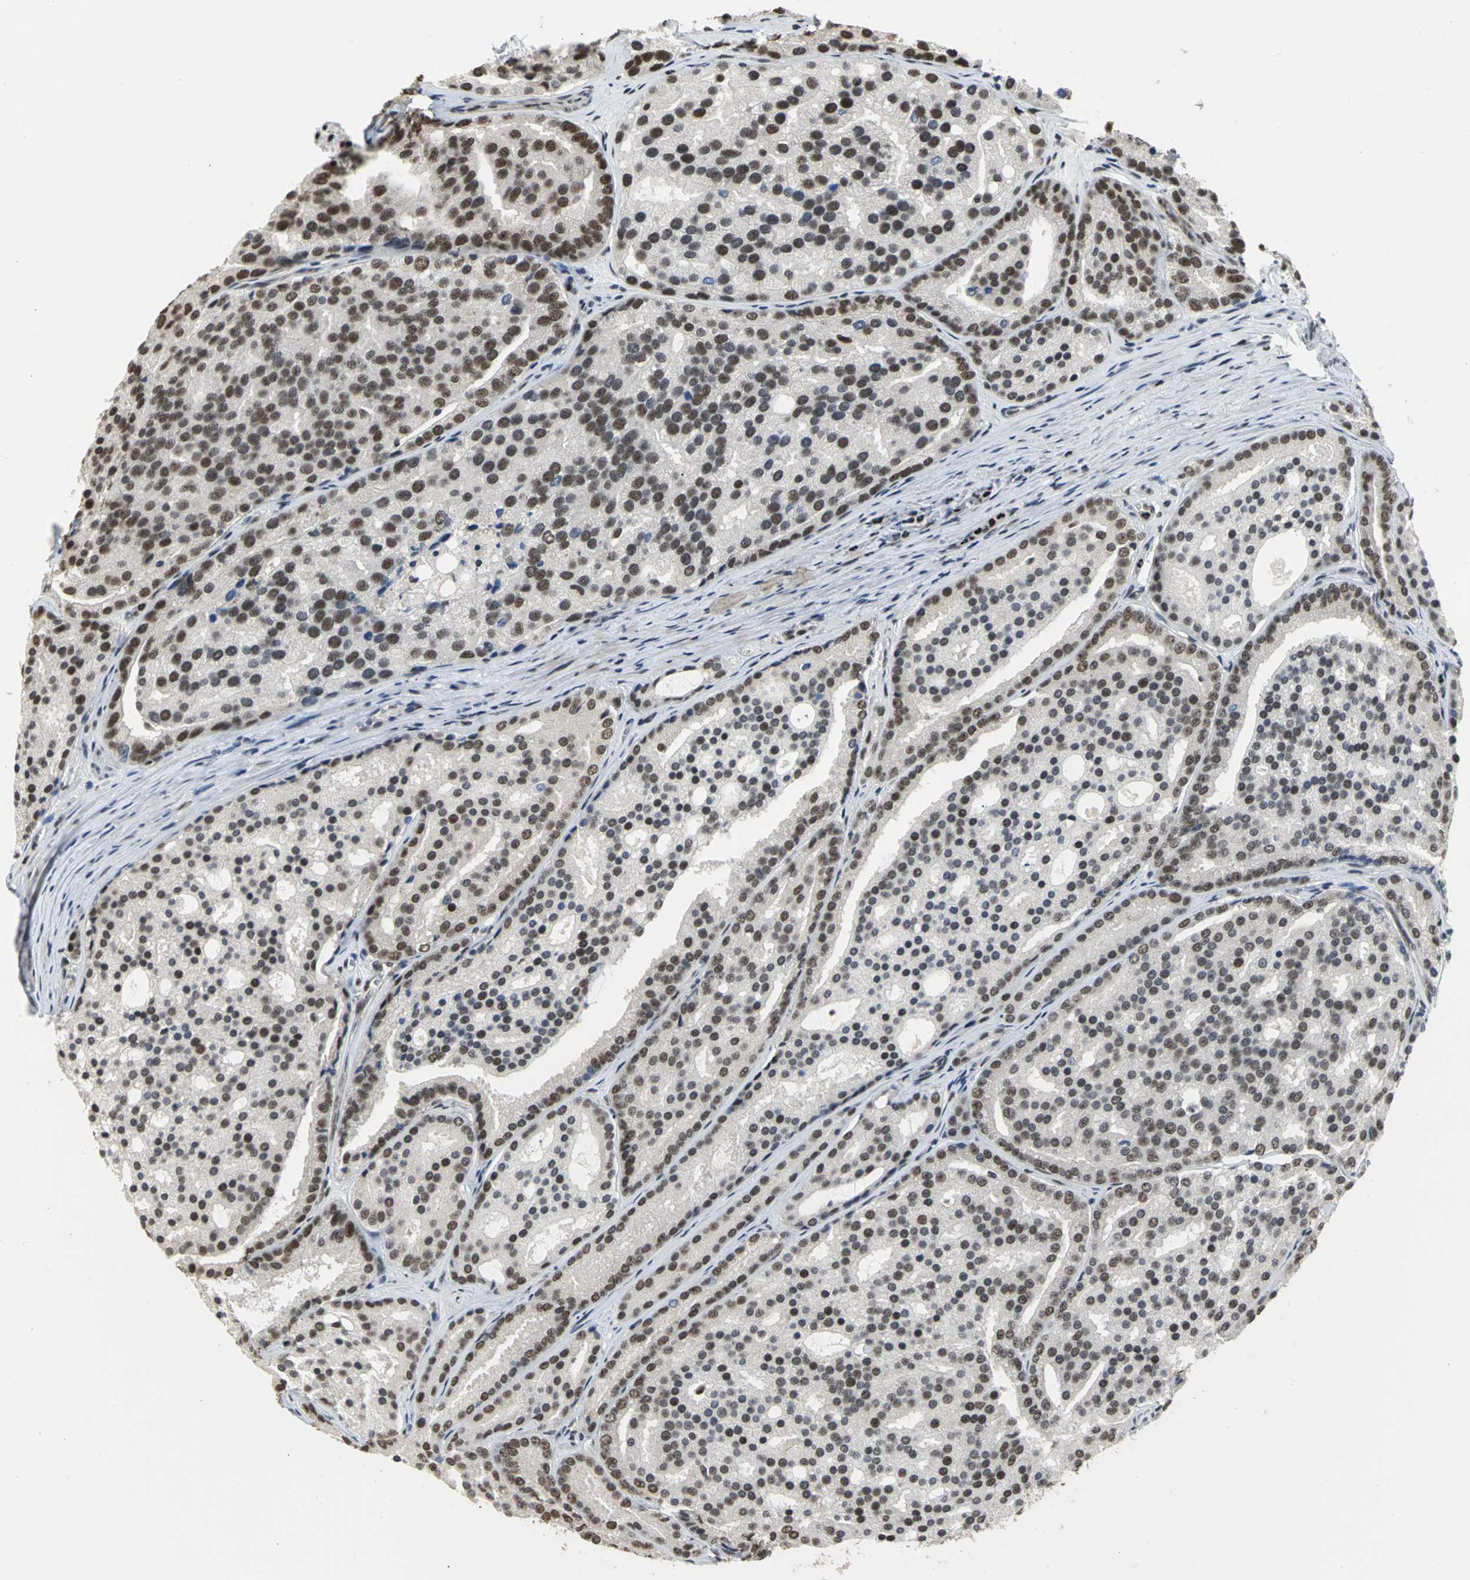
{"staining": {"intensity": "strong", "quantity": ">75%", "location": "nuclear"}, "tissue": "prostate cancer", "cell_type": "Tumor cells", "image_type": "cancer", "snomed": [{"axis": "morphology", "description": "Adenocarcinoma, High grade"}, {"axis": "topography", "description": "Prostate"}], "caption": "Tumor cells display high levels of strong nuclear expression in approximately >75% of cells in human prostate high-grade adenocarcinoma. (Stains: DAB in brown, nuclei in blue, Microscopy: brightfield microscopy at high magnification).", "gene": "CCDC88C", "patient": {"sex": "male", "age": 64}}